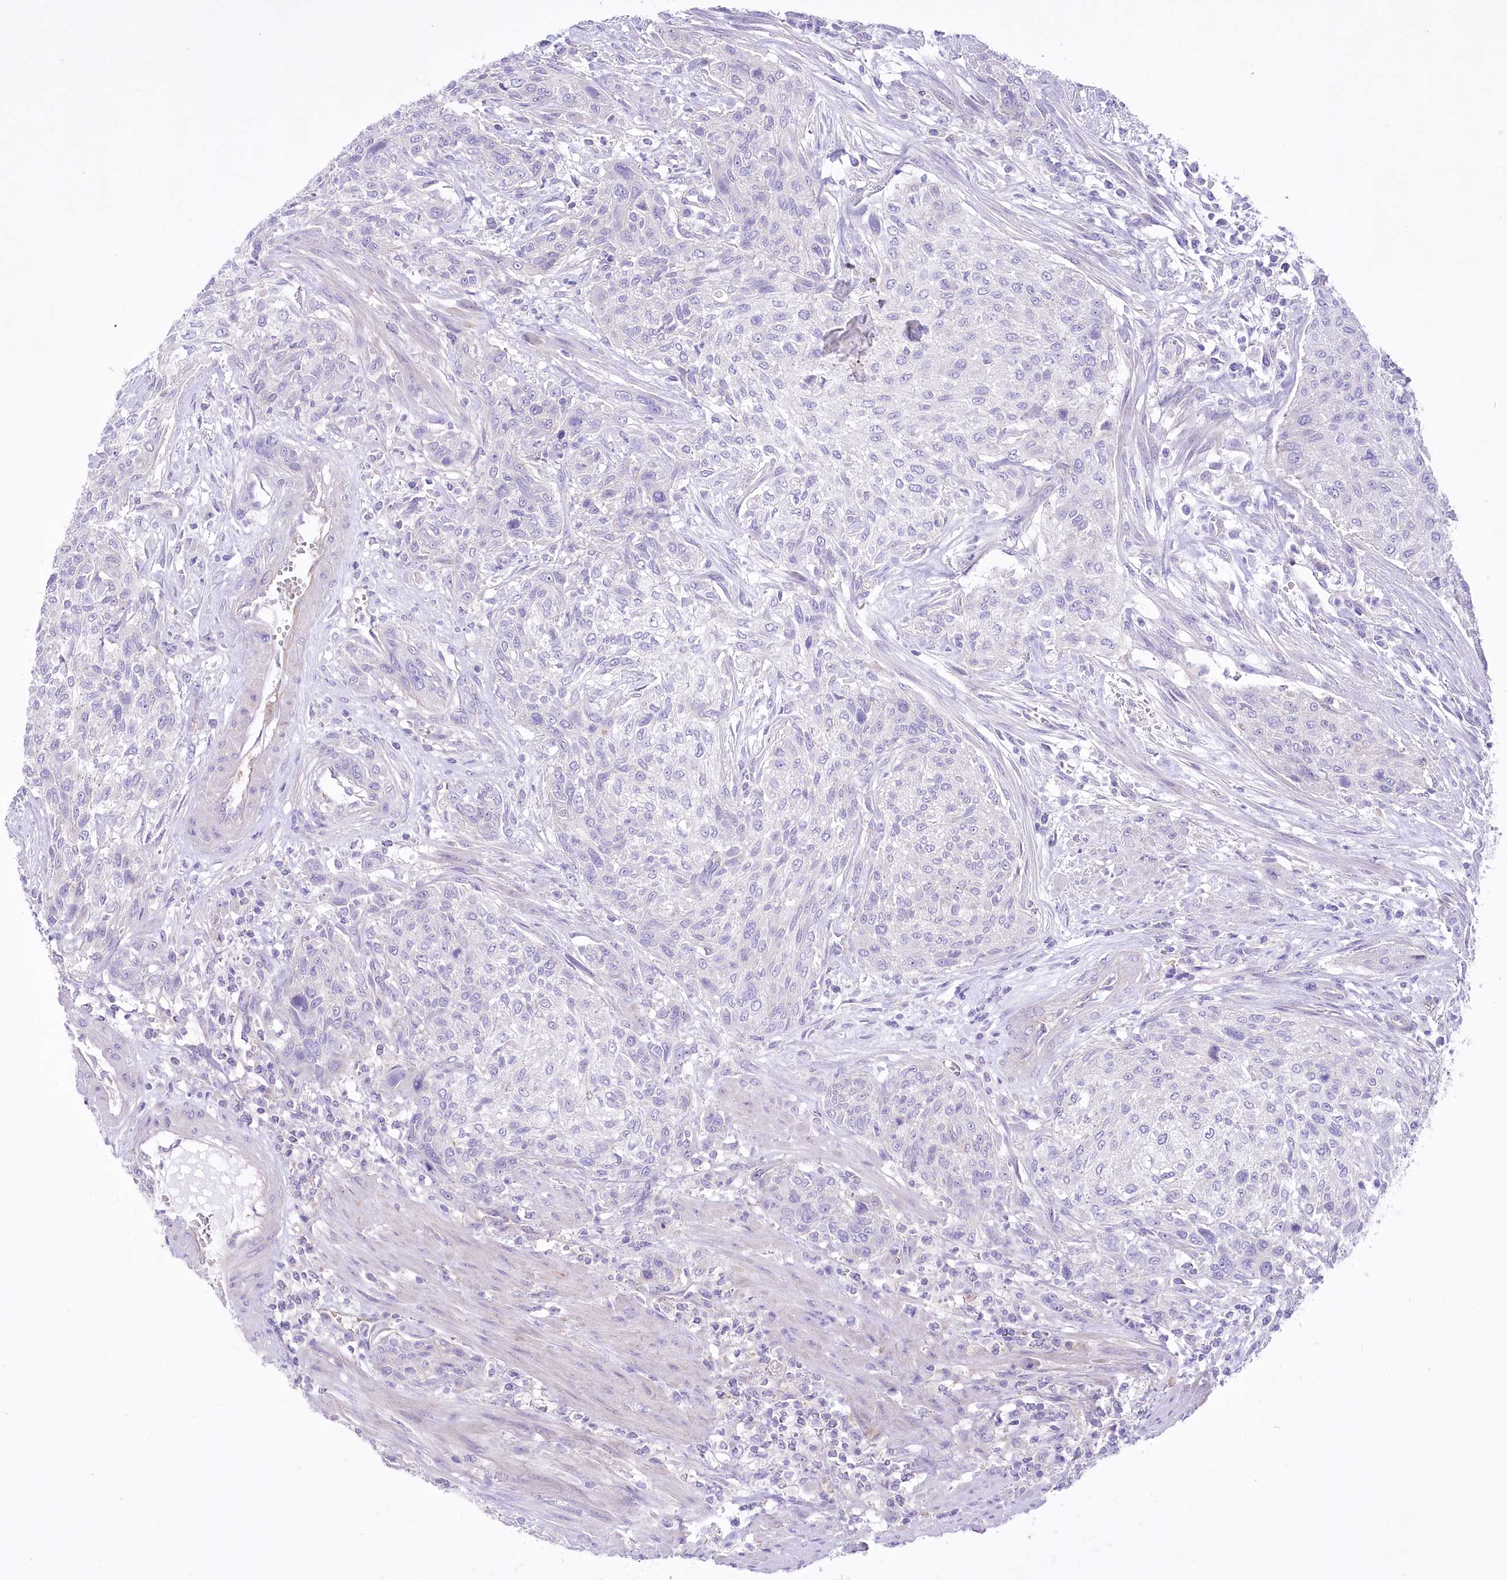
{"staining": {"intensity": "negative", "quantity": "none", "location": "none"}, "tissue": "urothelial cancer", "cell_type": "Tumor cells", "image_type": "cancer", "snomed": [{"axis": "morphology", "description": "Normal tissue, NOS"}, {"axis": "morphology", "description": "Urothelial carcinoma, NOS"}, {"axis": "topography", "description": "Urinary bladder"}, {"axis": "topography", "description": "Peripheral nerve tissue"}], "caption": "IHC of human urothelial cancer demonstrates no positivity in tumor cells.", "gene": "LRRC34", "patient": {"sex": "male", "age": 35}}